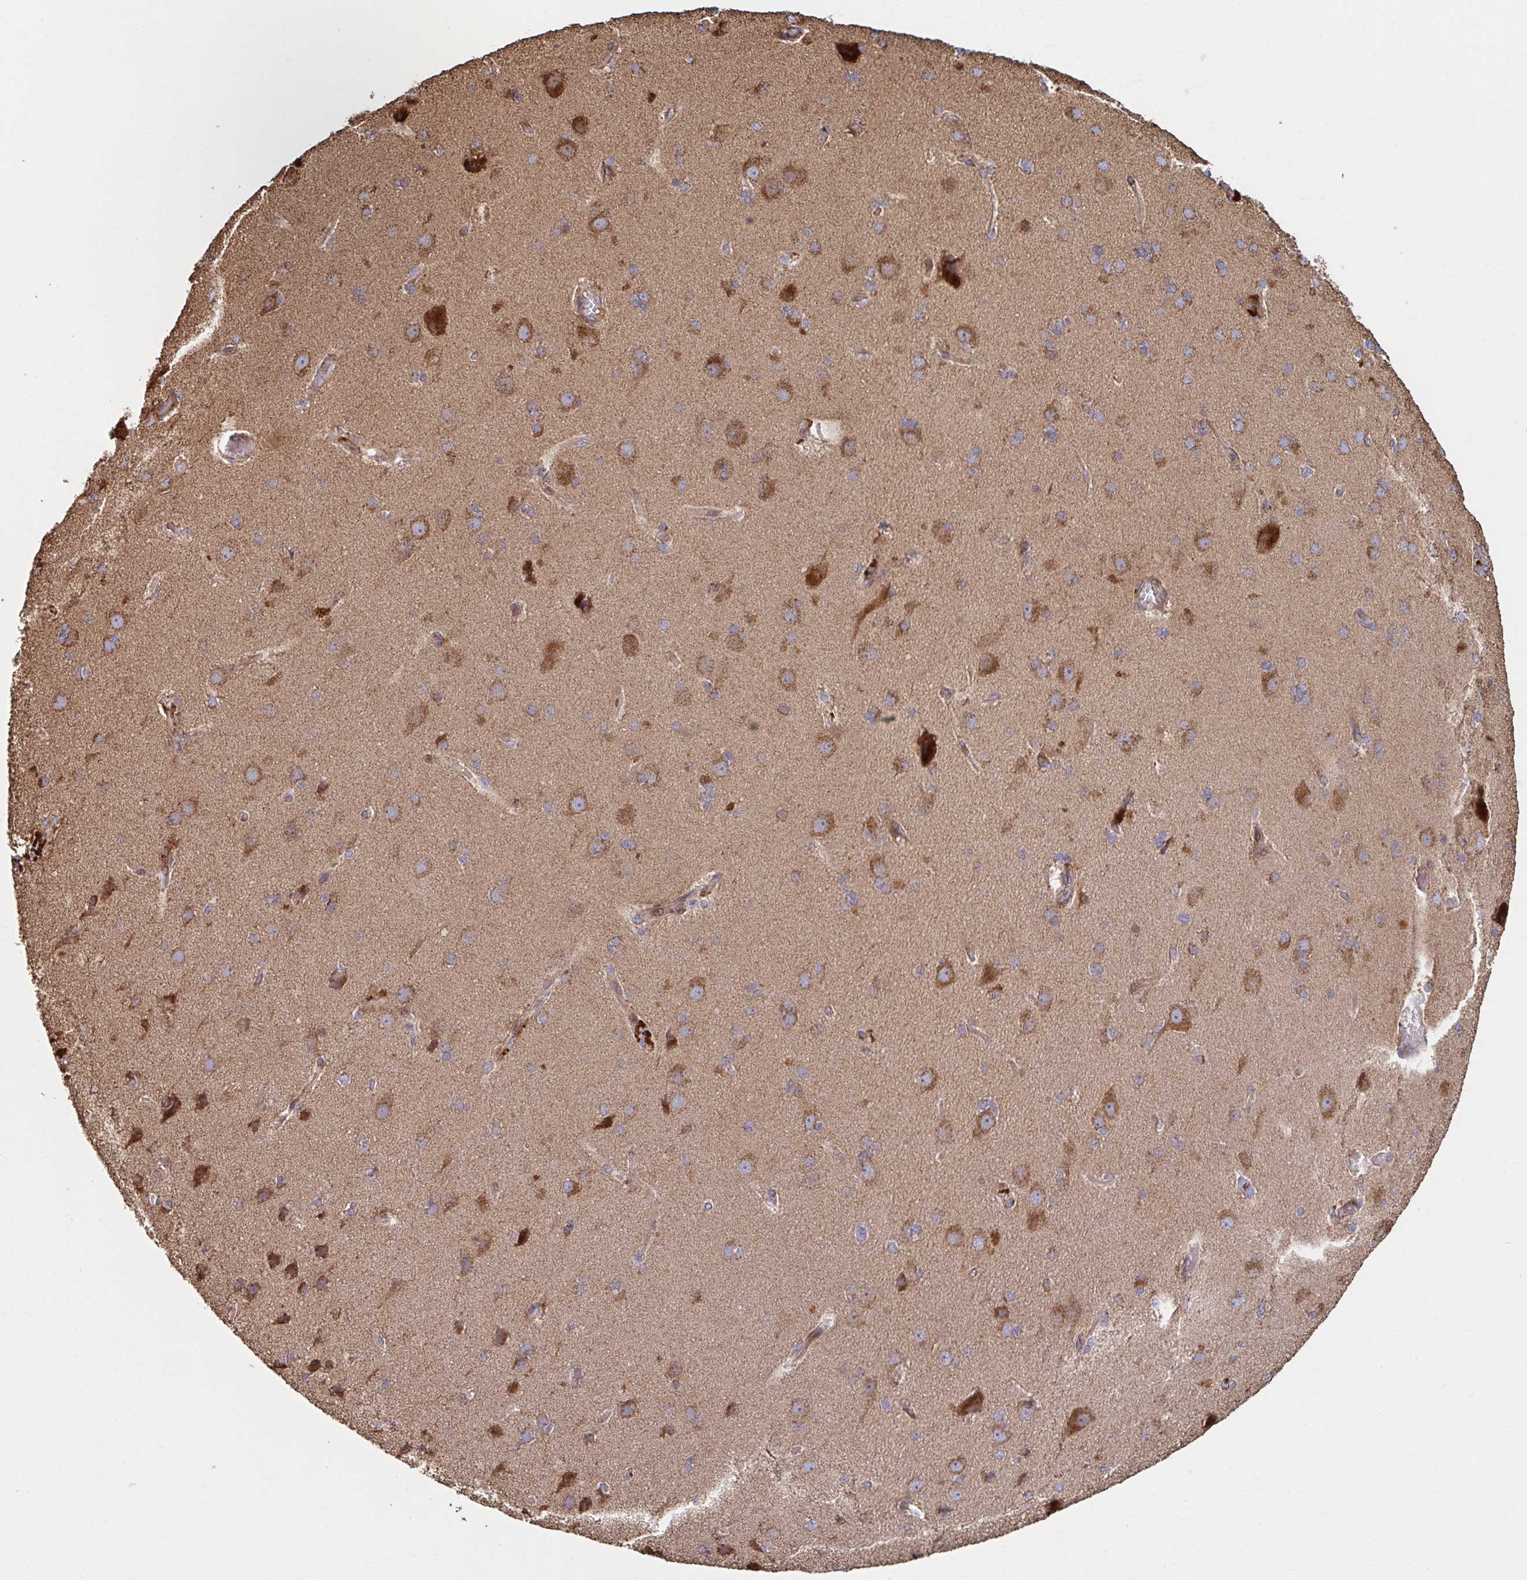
{"staining": {"intensity": "moderate", "quantity": ">75%", "location": "cytoplasmic/membranous"}, "tissue": "cerebral cortex", "cell_type": "Endothelial cells", "image_type": "normal", "snomed": [{"axis": "morphology", "description": "Normal tissue, NOS"}, {"axis": "morphology", "description": "Glioma, malignant, High grade"}, {"axis": "topography", "description": "Cerebral cortex"}], "caption": "An immunohistochemistry photomicrograph of benign tissue is shown. Protein staining in brown shows moderate cytoplasmic/membranous positivity in cerebral cortex within endothelial cells. Using DAB (3,3'-diaminobenzidine) (brown) and hematoxylin (blue) stains, captured at high magnification using brightfield microscopy.", "gene": "SAT1", "patient": {"sex": "male", "age": 71}}